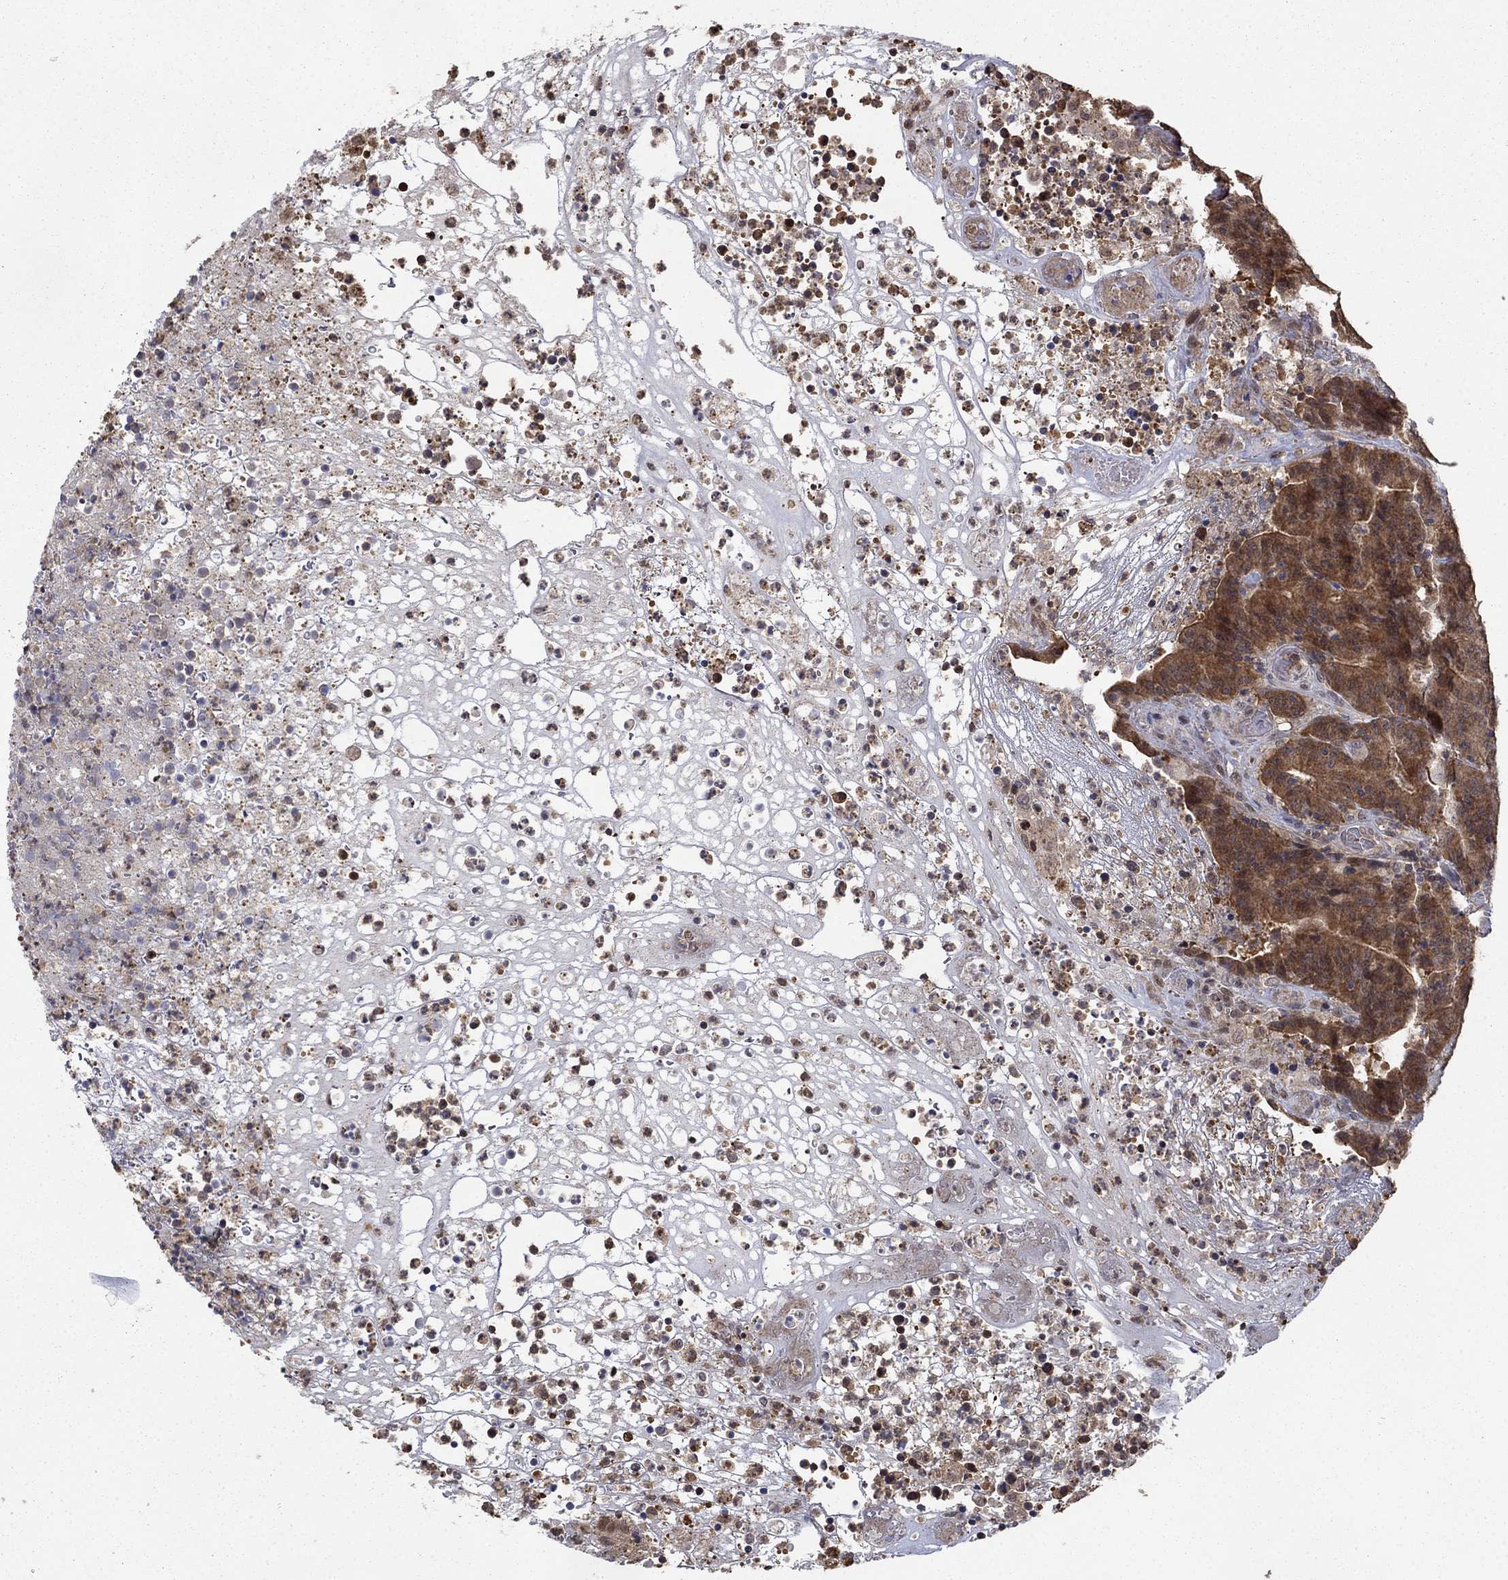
{"staining": {"intensity": "strong", "quantity": ">75%", "location": "cytoplasmic/membranous"}, "tissue": "colorectal cancer", "cell_type": "Tumor cells", "image_type": "cancer", "snomed": [{"axis": "morphology", "description": "Adenocarcinoma, NOS"}, {"axis": "topography", "description": "Colon"}], "caption": "Colorectal adenocarcinoma stained with immunohistochemistry exhibits strong cytoplasmic/membranous staining in about >75% of tumor cells.", "gene": "RNF114", "patient": {"sex": "female", "age": 75}}